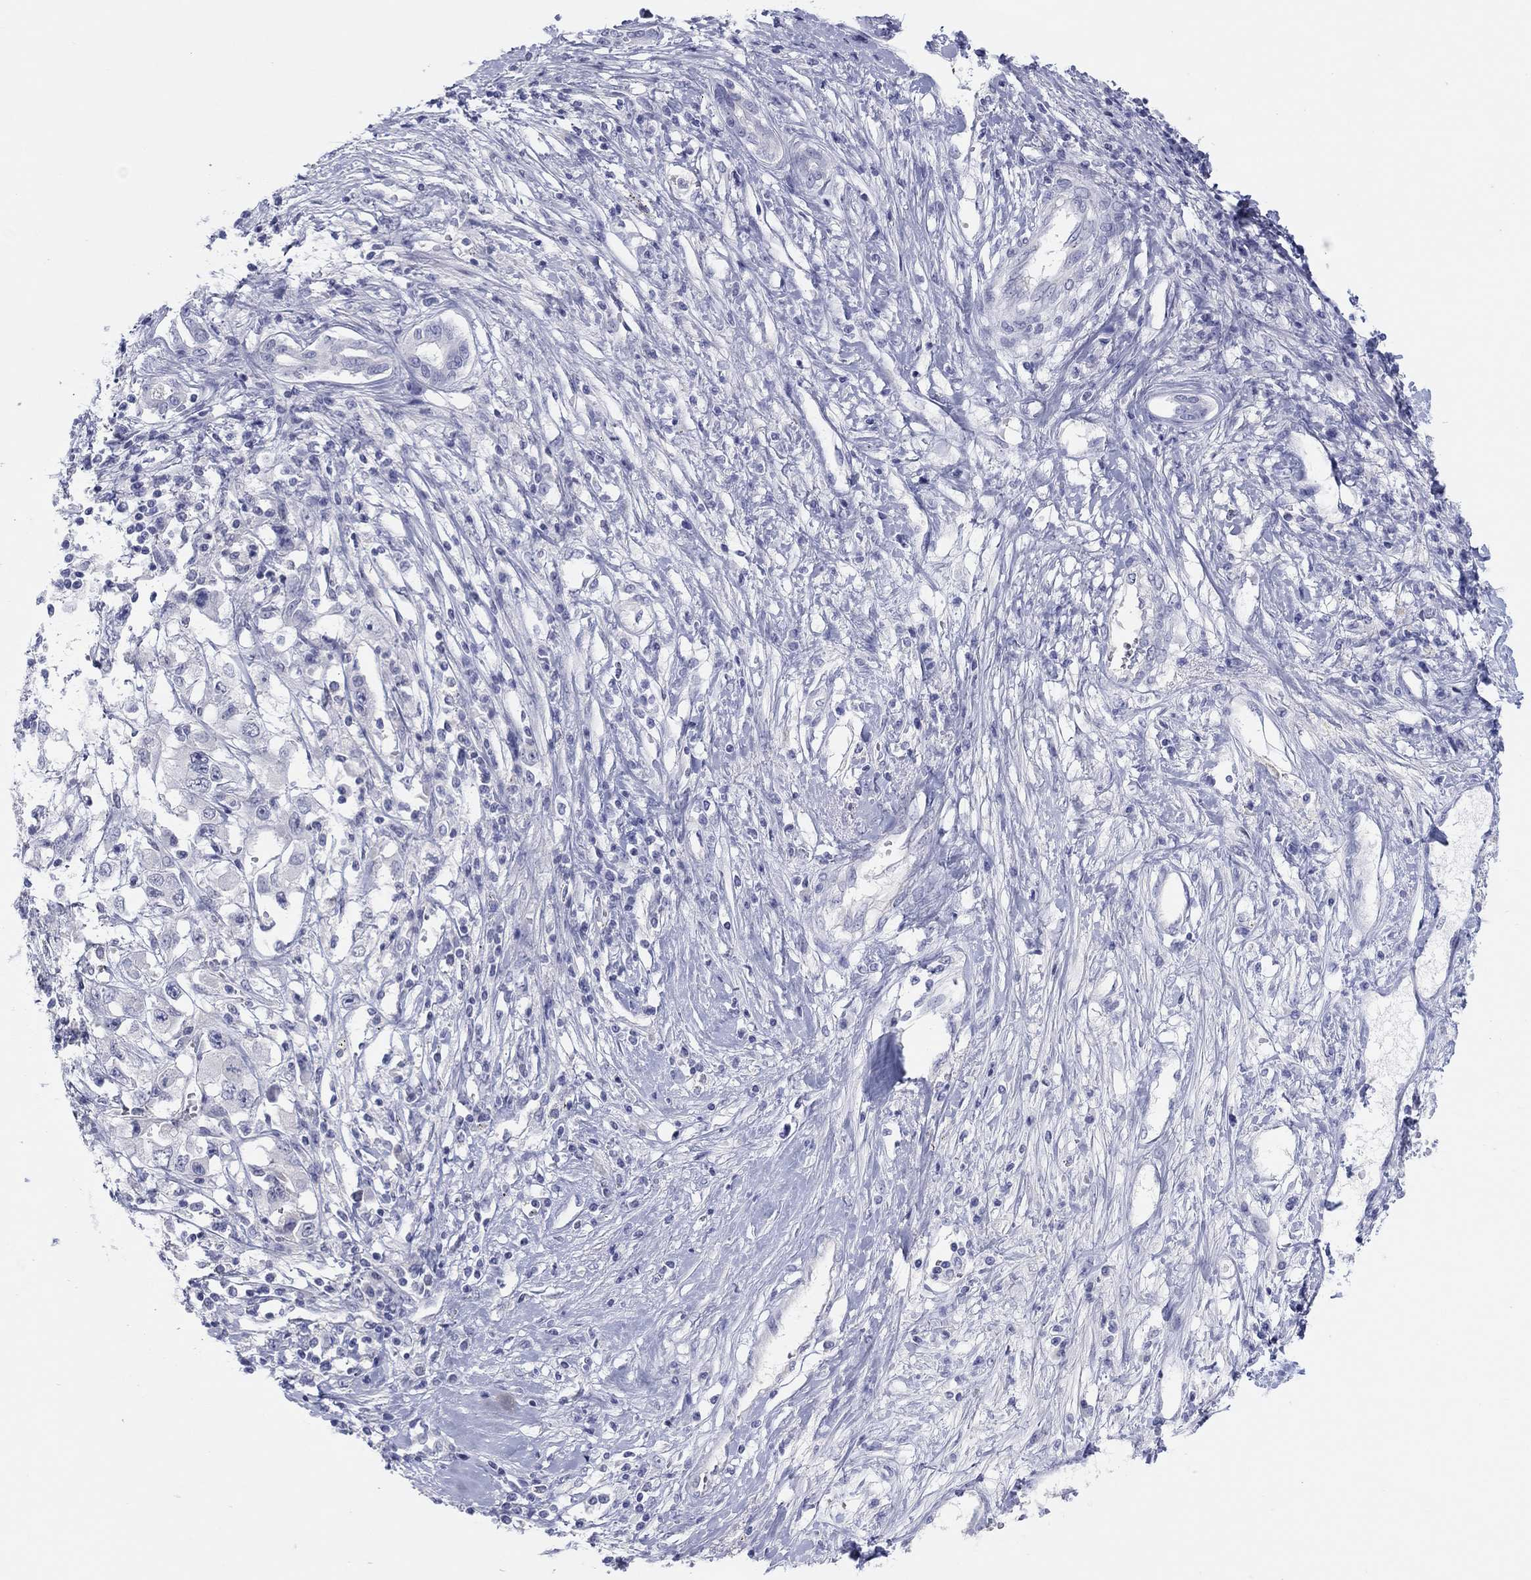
{"staining": {"intensity": "negative", "quantity": "none", "location": "none"}, "tissue": "liver cancer", "cell_type": "Tumor cells", "image_type": "cancer", "snomed": [{"axis": "morphology", "description": "Adenocarcinoma, NOS"}, {"axis": "morphology", "description": "Cholangiocarcinoma"}, {"axis": "topography", "description": "Liver"}], "caption": "Immunohistochemical staining of liver cancer displays no significant positivity in tumor cells. The staining is performed using DAB brown chromogen with nuclei counter-stained in using hematoxylin.", "gene": "CPNE6", "patient": {"sex": "male", "age": 64}}